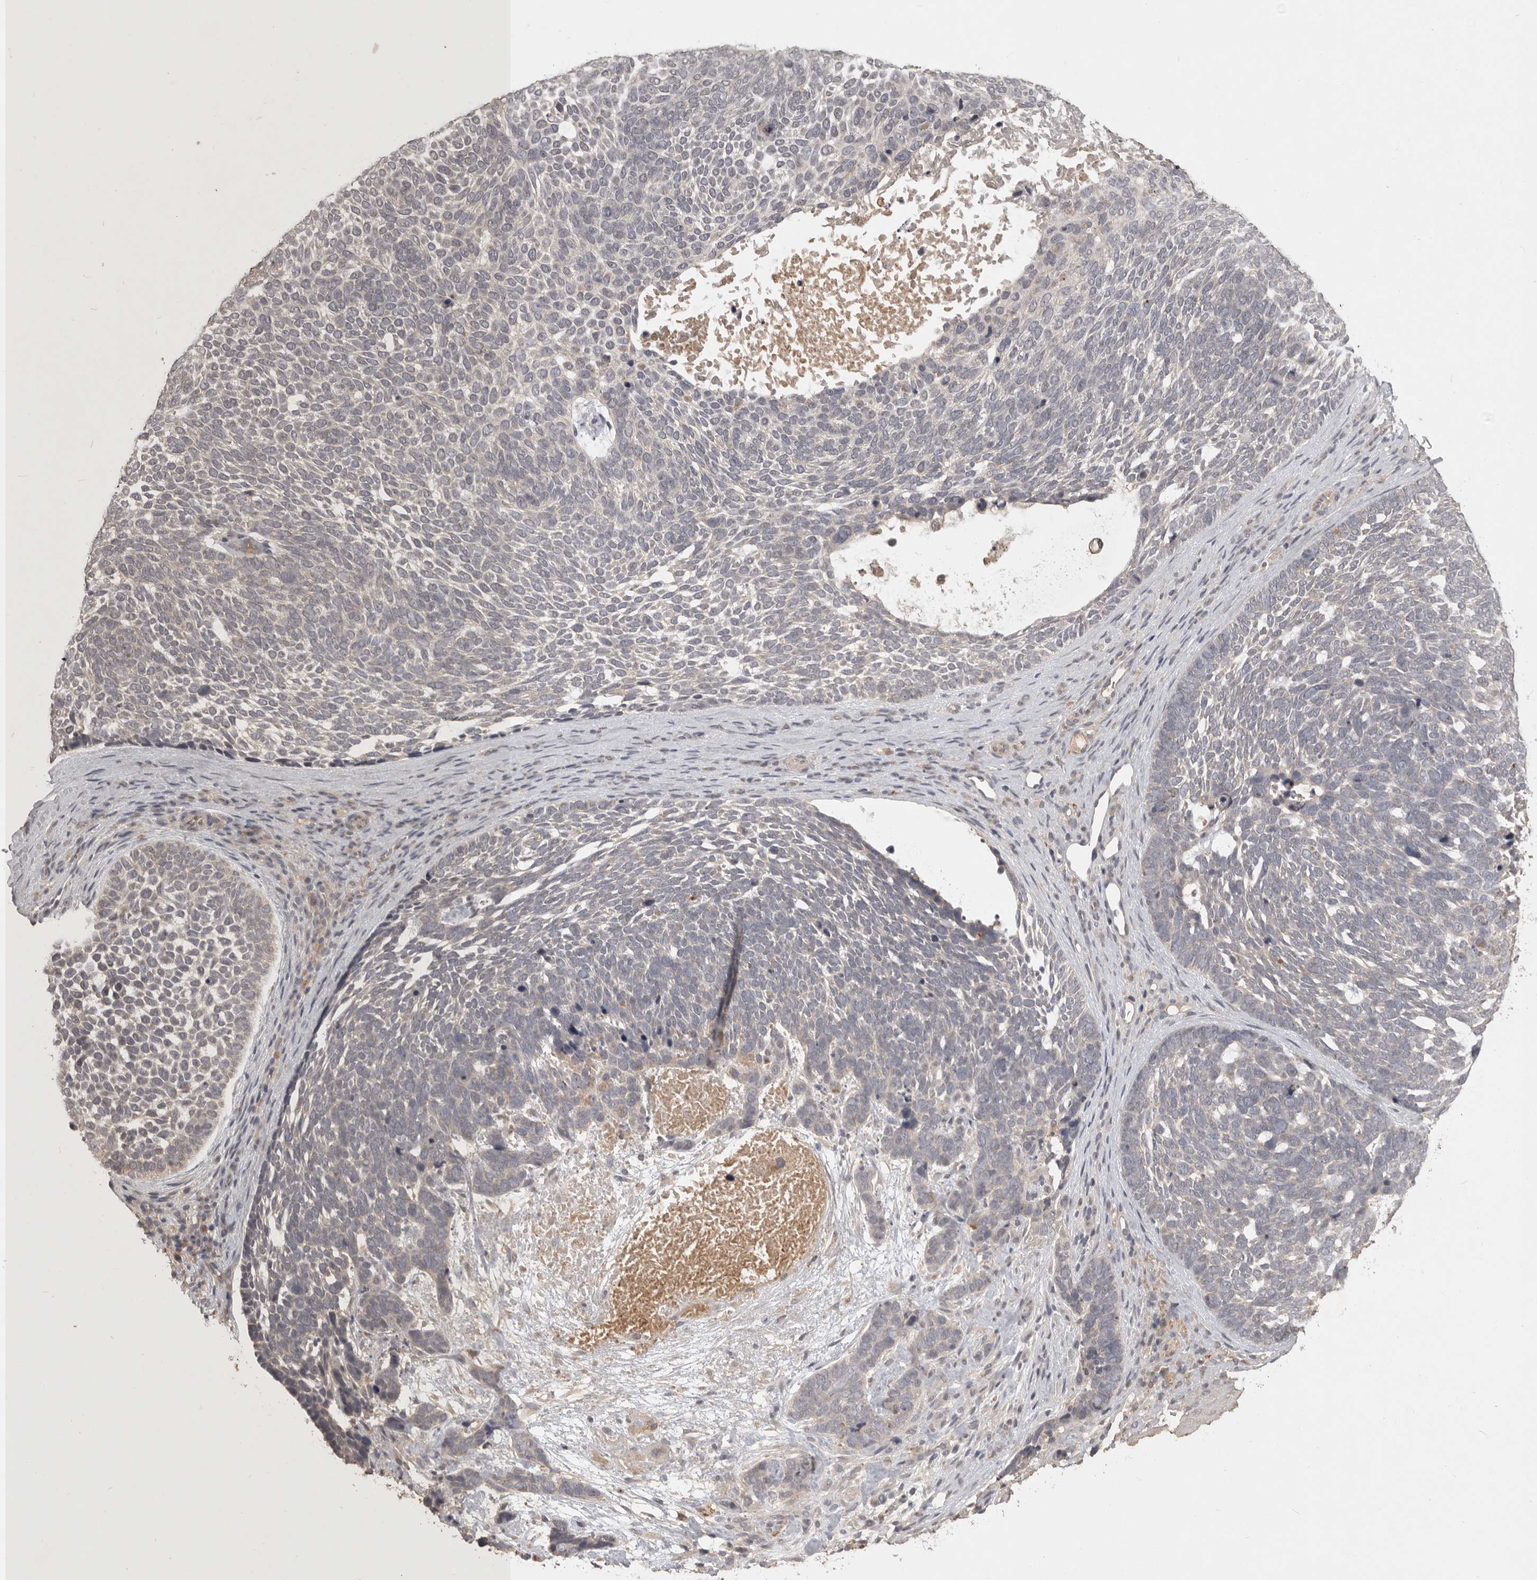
{"staining": {"intensity": "negative", "quantity": "none", "location": "none"}, "tissue": "skin cancer", "cell_type": "Tumor cells", "image_type": "cancer", "snomed": [{"axis": "morphology", "description": "Basal cell carcinoma"}, {"axis": "topography", "description": "Skin"}], "caption": "Skin cancer (basal cell carcinoma) was stained to show a protein in brown. There is no significant positivity in tumor cells. (Stains: DAB (3,3'-diaminobenzidine) immunohistochemistry with hematoxylin counter stain, Microscopy: brightfield microscopy at high magnification).", "gene": "ADAMTS4", "patient": {"sex": "female", "age": 85}}